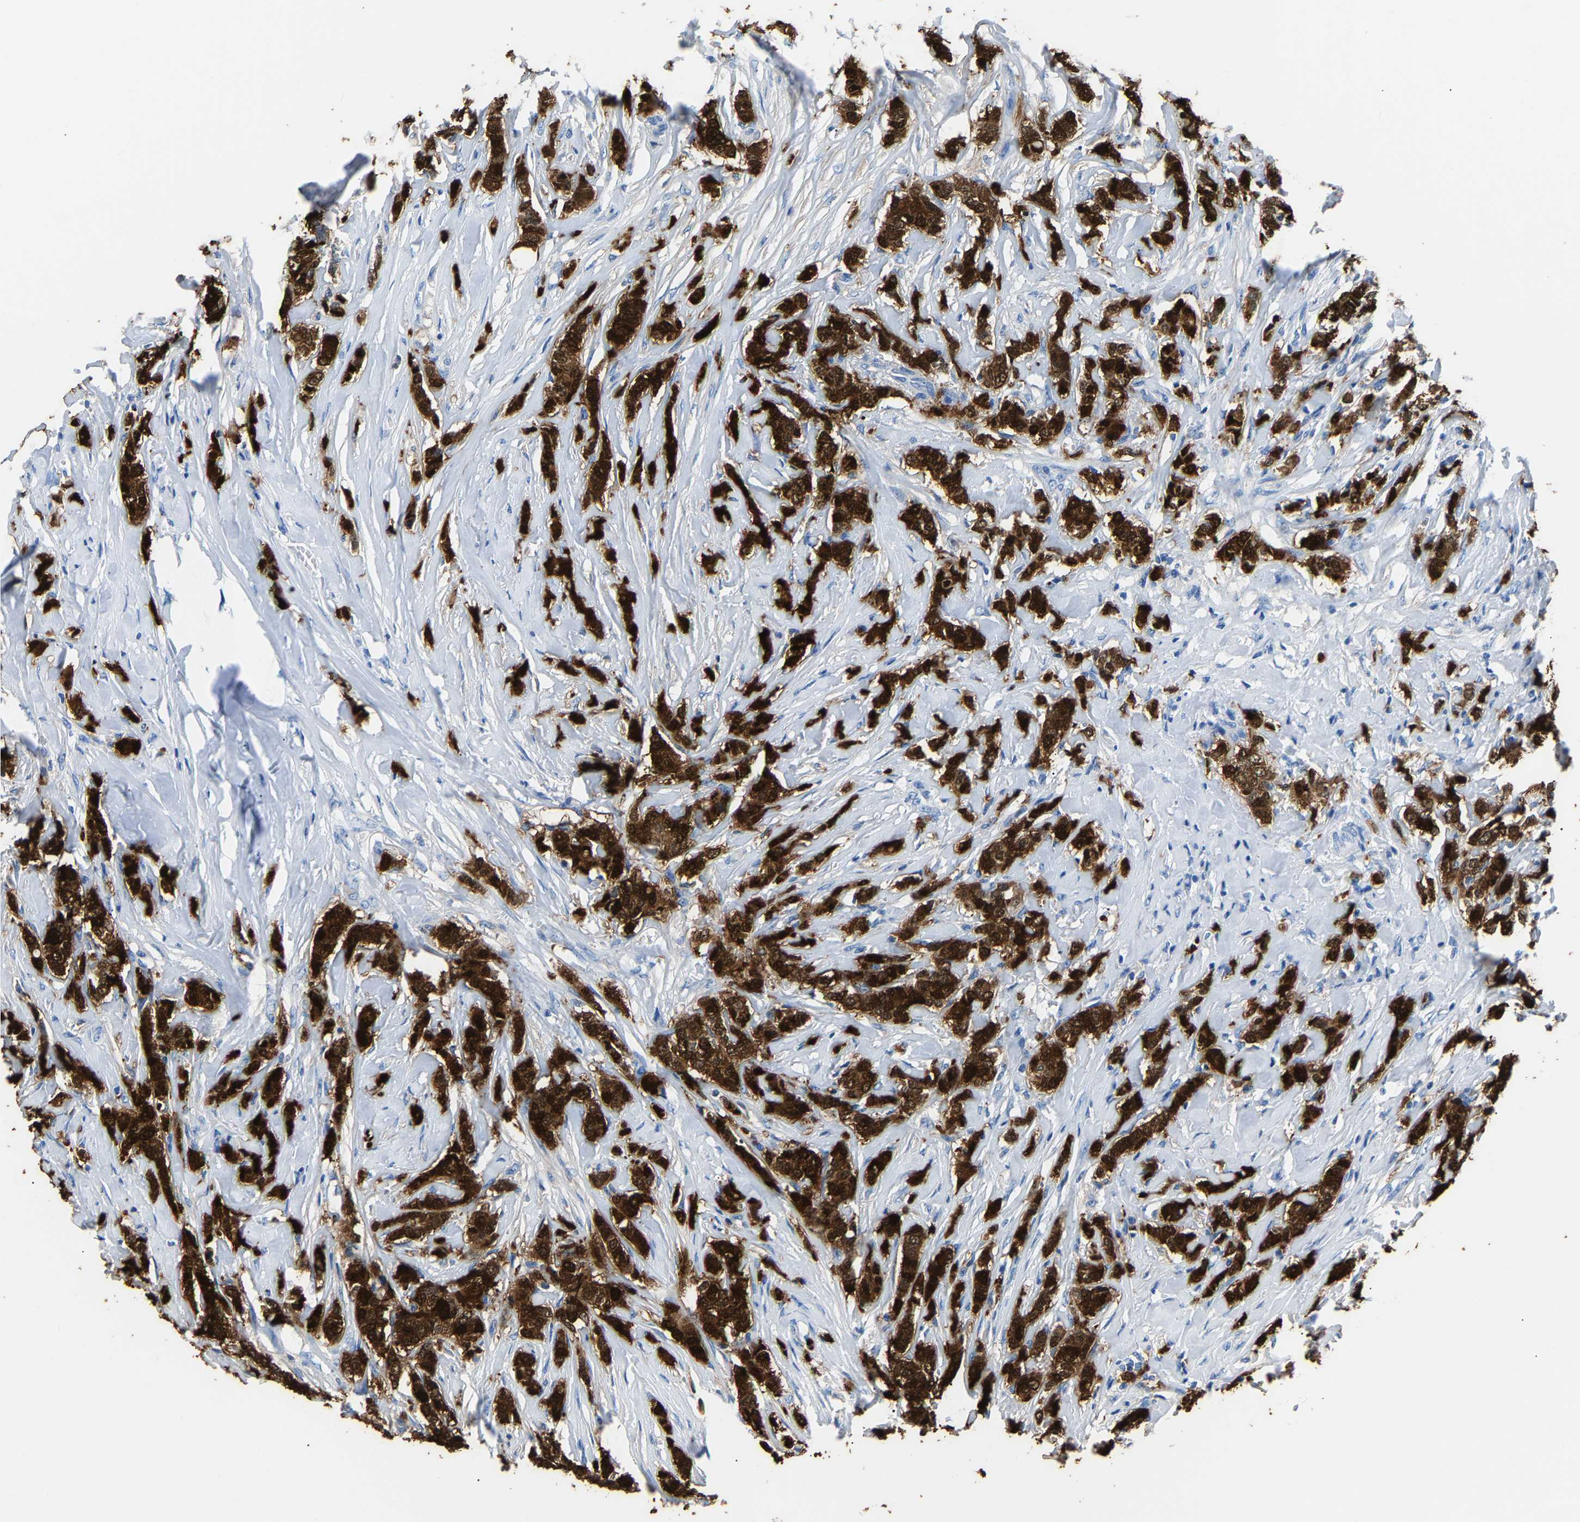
{"staining": {"intensity": "strong", "quantity": ">75%", "location": "cytoplasmic/membranous"}, "tissue": "breast cancer", "cell_type": "Tumor cells", "image_type": "cancer", "snomed": [{"axis": "morphology", "description": "Lobular carcinoma"}, {"axis": "topography", "description": "Skin"}, {"axis": "topography", "description": "Breast"}], "caption": "Tumor cells reveal strong cytoplasmic/membranous staining in approximately >75% of cells in breast lobular carcinoma. Using DAB (3,3'-diaminobenzidine) (brown) and hematoxylin (blue) stains, captured at high magnification using brightfield microscopy.", "gene": "S100P", "patient": {"sex": "female", "age": 46}}